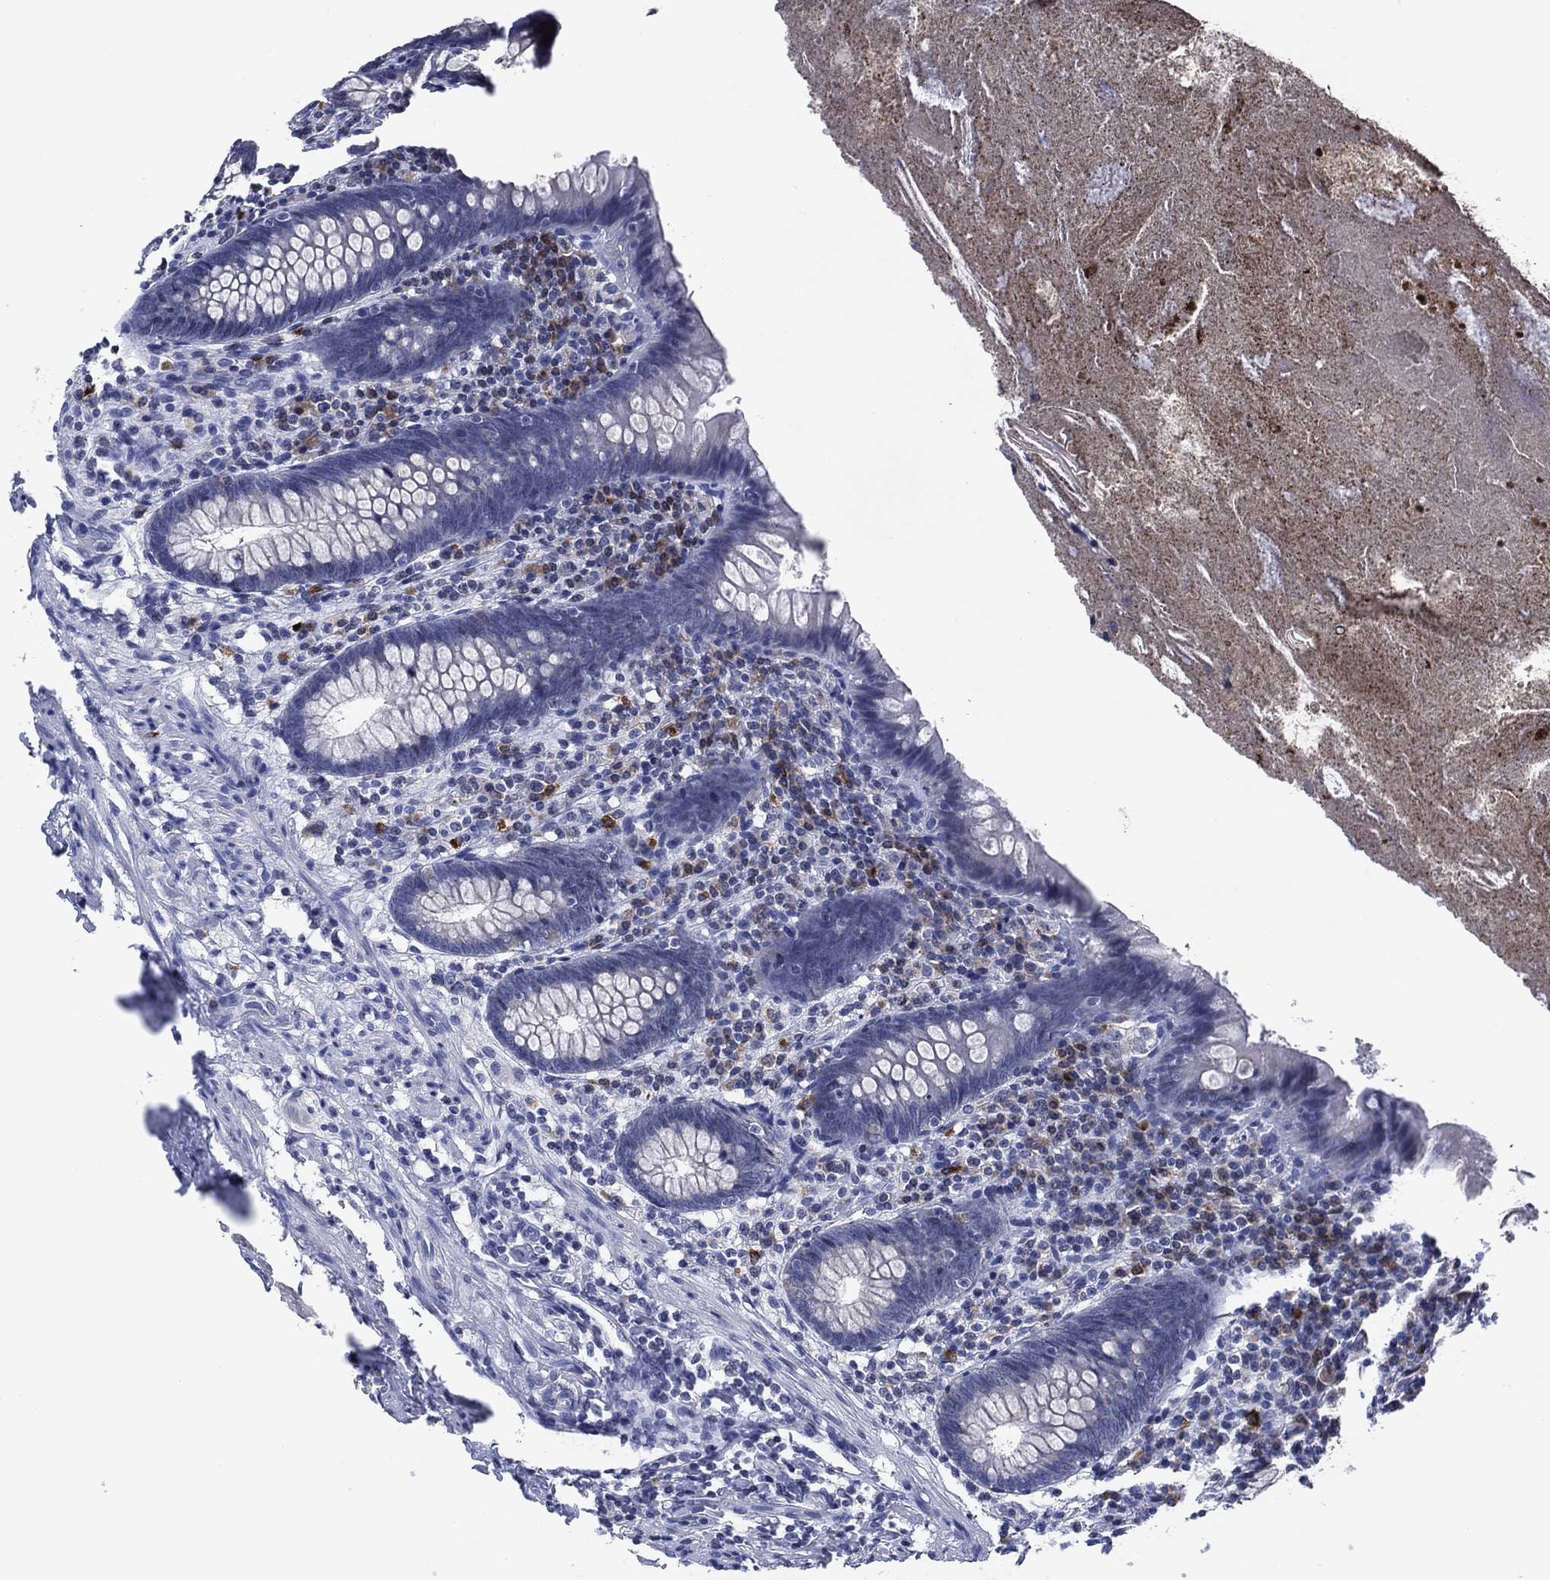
{"staining": {"intensity": "negative", "quantity": "none", "location": "none"}, "tissue": "appendix", "cell_type": "Glandular cells", "image_type": "normal", "snomed": [{"axis": "morphology", "description": "Normal tissue, NOS"}, {"axis": "topography", "description": "Appendix"}], "caption": "Appendix was stained to show a protein in brown. There is no significant positivity in glandular cells.", "gene": "USP26", "patient": {"sex": "male", "age": 47}}